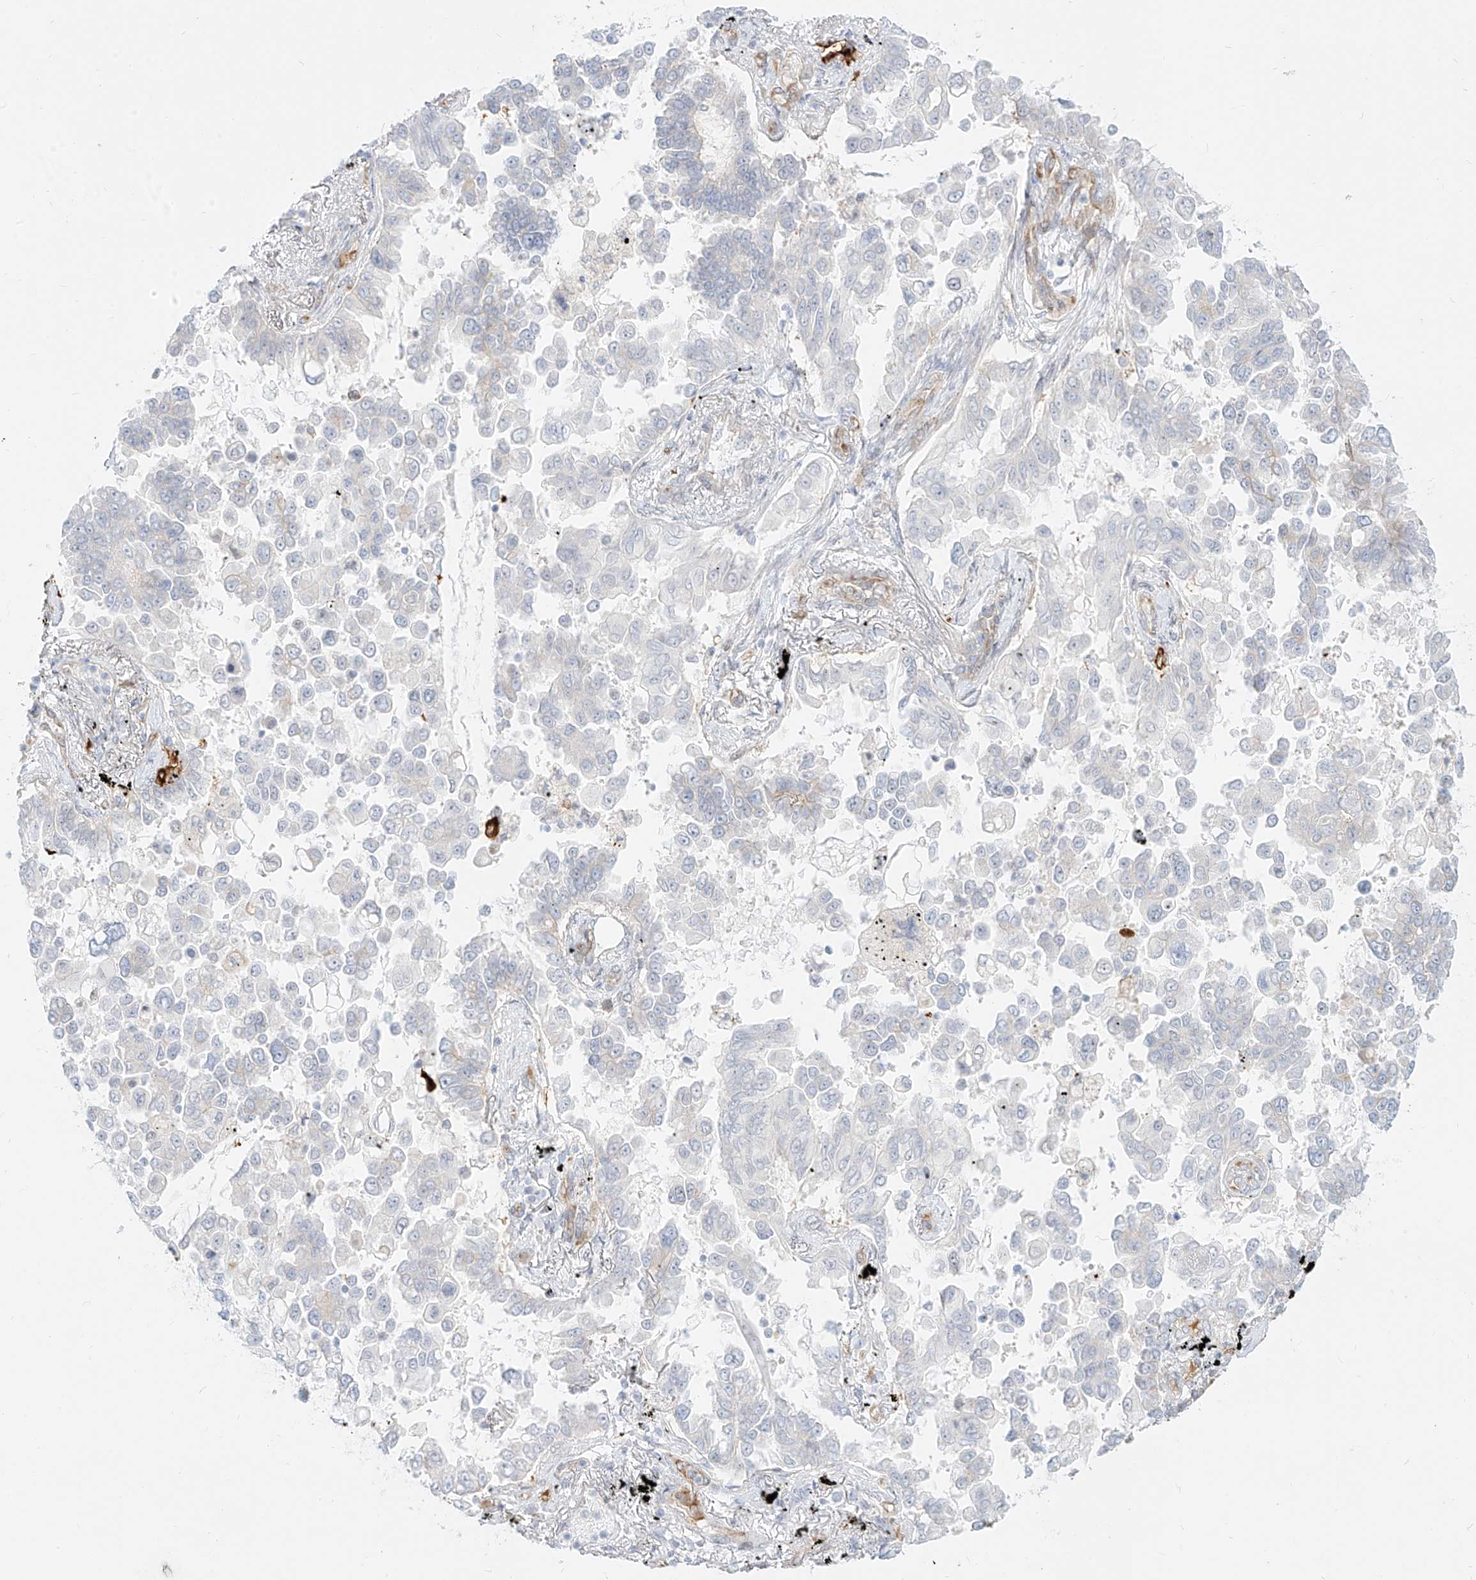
{"staining": {"intensity": "negative", "quantity": "none", "location": "none"}, "tissue": "lung cancer", "cell_type": "Tumor cells", "image_type": "cancer", "snomed": [{"axis": "morphology", "description": "Adenocarcinoma, NOS"}, {"axis": "topography", "description": "Lung"}], "caption": "A micrograph of lung cancer stained for a protein demonstrates no brown staining in tumor cells. (DAB immunohistochemistry visualized using brightfield microscopy, high magnification).", "gene": "NHSL1", "patient": {"sex": "female", "age": 67}}